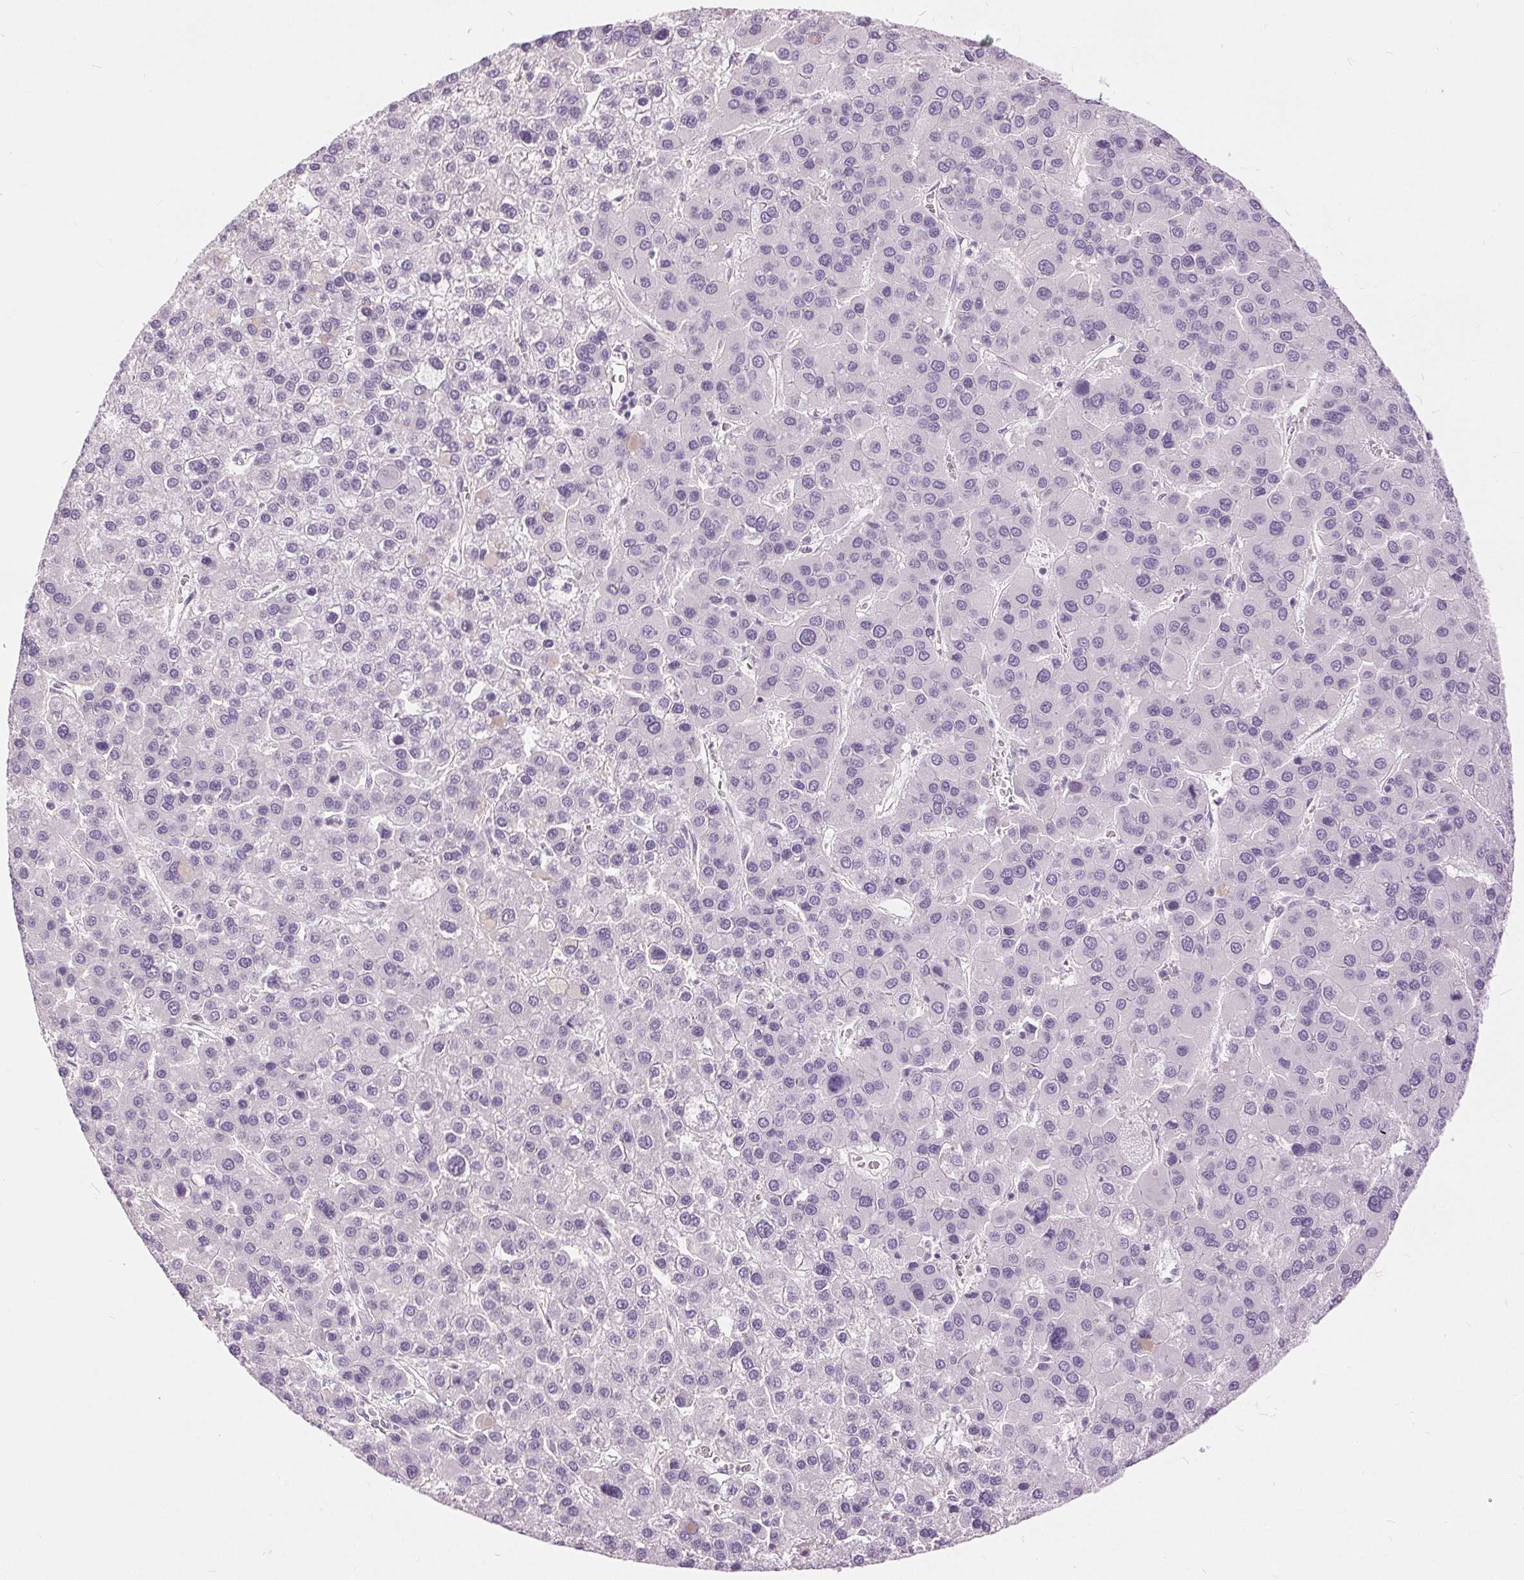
{"staining": {"intensity": "negative", "quantity": "none", "location": "none"}, "tissue": "liver cancer", "cell_type": "Tumor cells", "image_type": "cancer", "snomed": [{"axis": "morphology", "description": "Carcinoma, Hepatocellular, NOS"}, {"axis": "topography", "description": "Liver"}], "caption": "DAB (3,3'-diaminobenzidine) immunohistochemical staining of human liver cancer exhibits no significant expression in tumor cells.", "gene": "DSG3", "patient": {"sex": "female", "age": 41}}